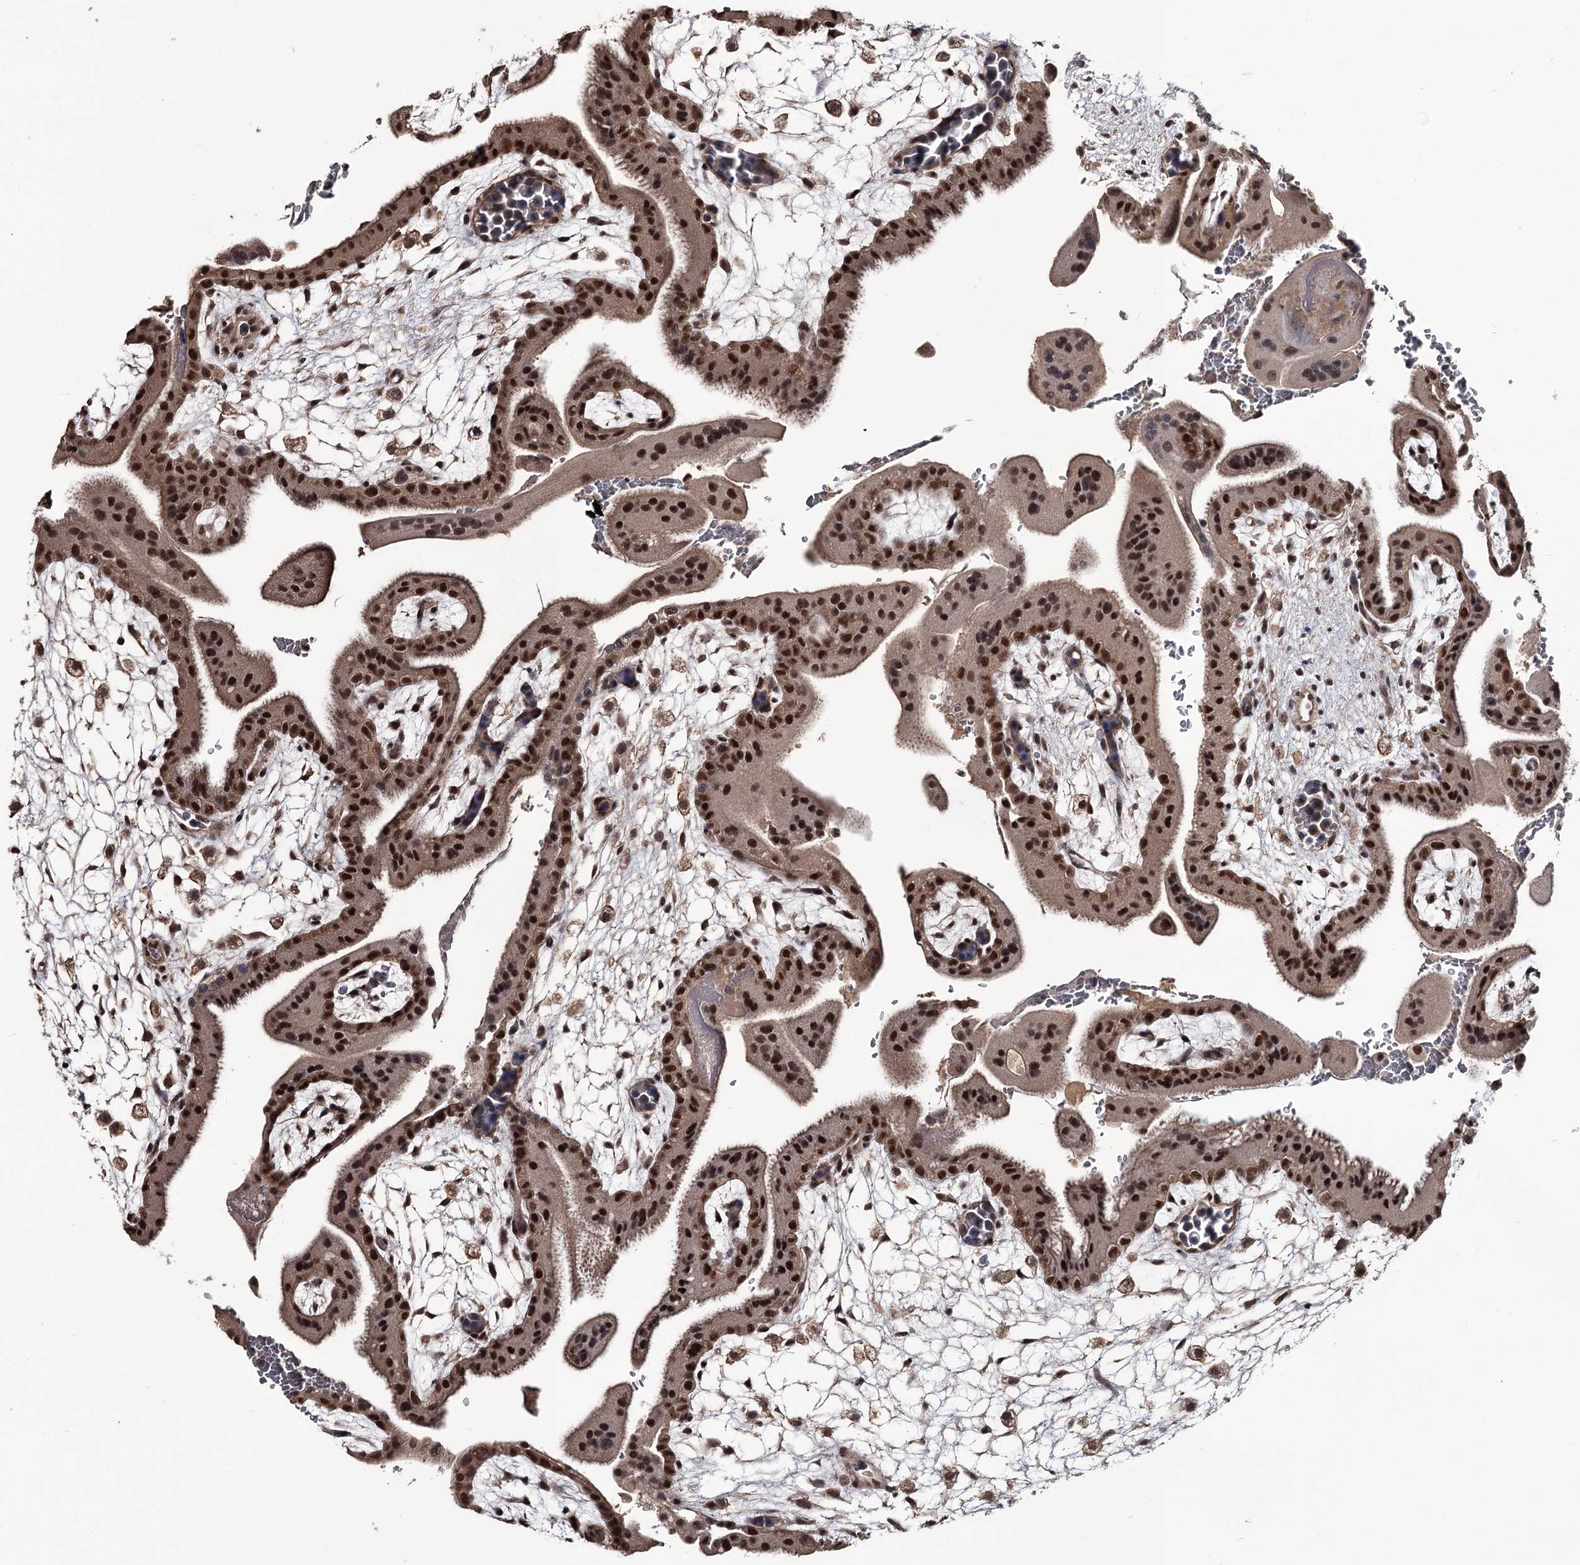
{"staining": {"intensity": "moderate", "quantity": ">75%", "location": "nuclear"}, "tissue": "placenta", "cell_type": "Decidual cells", "image_type": "normal", "snomed": [{"axis": "morphology", "description": "Normal tissue, NOS"}, {"axis": "topography", "description": "Placenta"}], "caption": "A histopathology image of human placenta stained for a protein displays moderate nuclear brown staining in decidual cells.", "gene": "PRPF40B", "patient": {"sex": "female", "age": 35}}